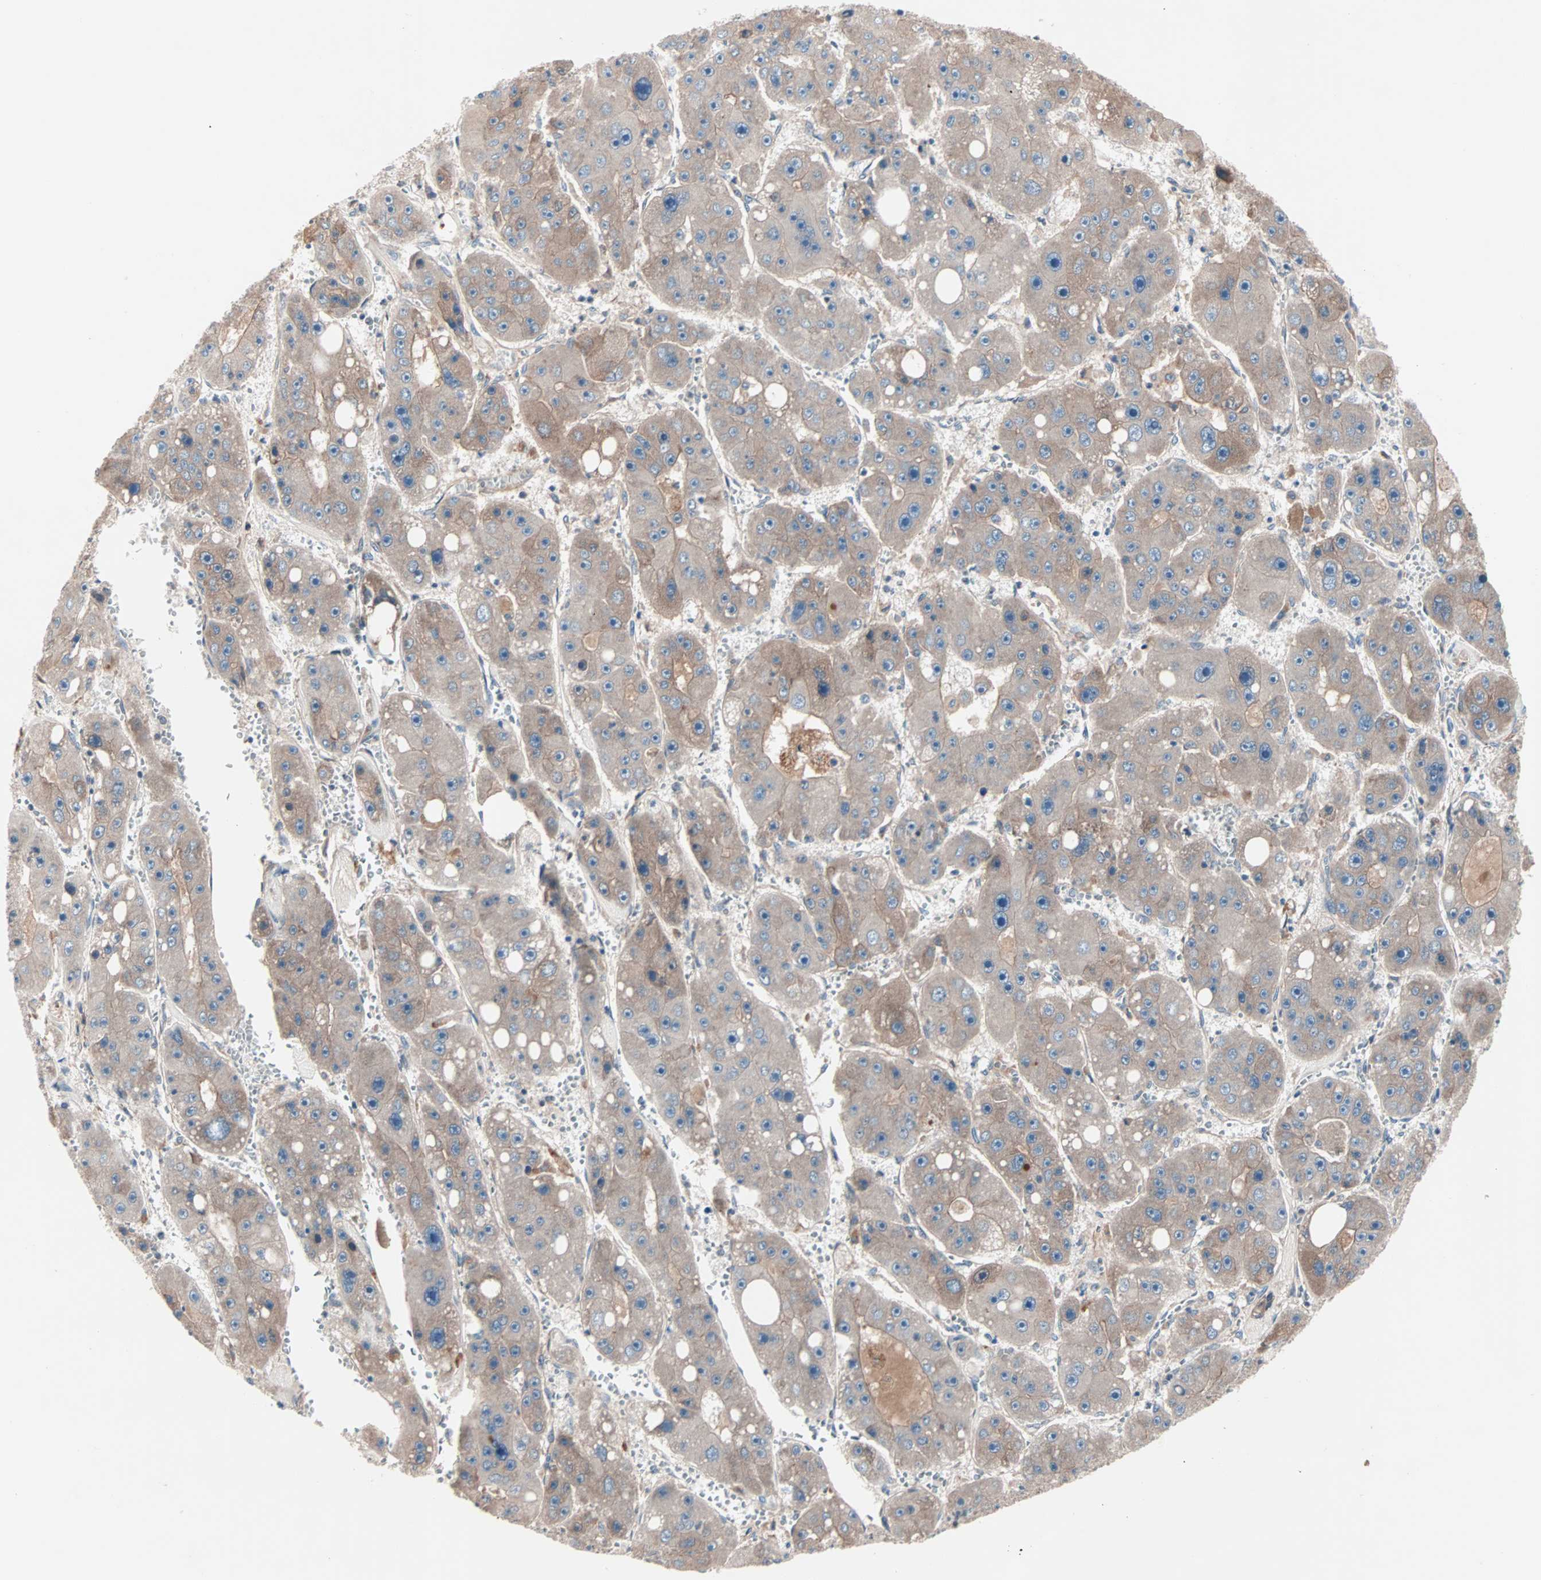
{"staining": {"intensity": "weak", "quantity": ">75%", "location": "cytoplasmic/membranous"}, "tissue": "liver cancer", "cell_type": "Tumor cells", "image_type": "cancer", "snomed": [{"axis": "morphology", "description": "Carcinoma, Hepatocellular, NOS"}, {"axis": "topography", "description": "Liver"}], "caption": "High-magnification brightfield microscopy of liver cancer stained with DAB (brown) and counterstained with hematoxylin (blue). tumor cells exhibit weak cytoplasmic/membranous expression is appreciated in approximately>75% of cells.", "gene": "CAD", "patient": {"sex": "female", "age": 61}}